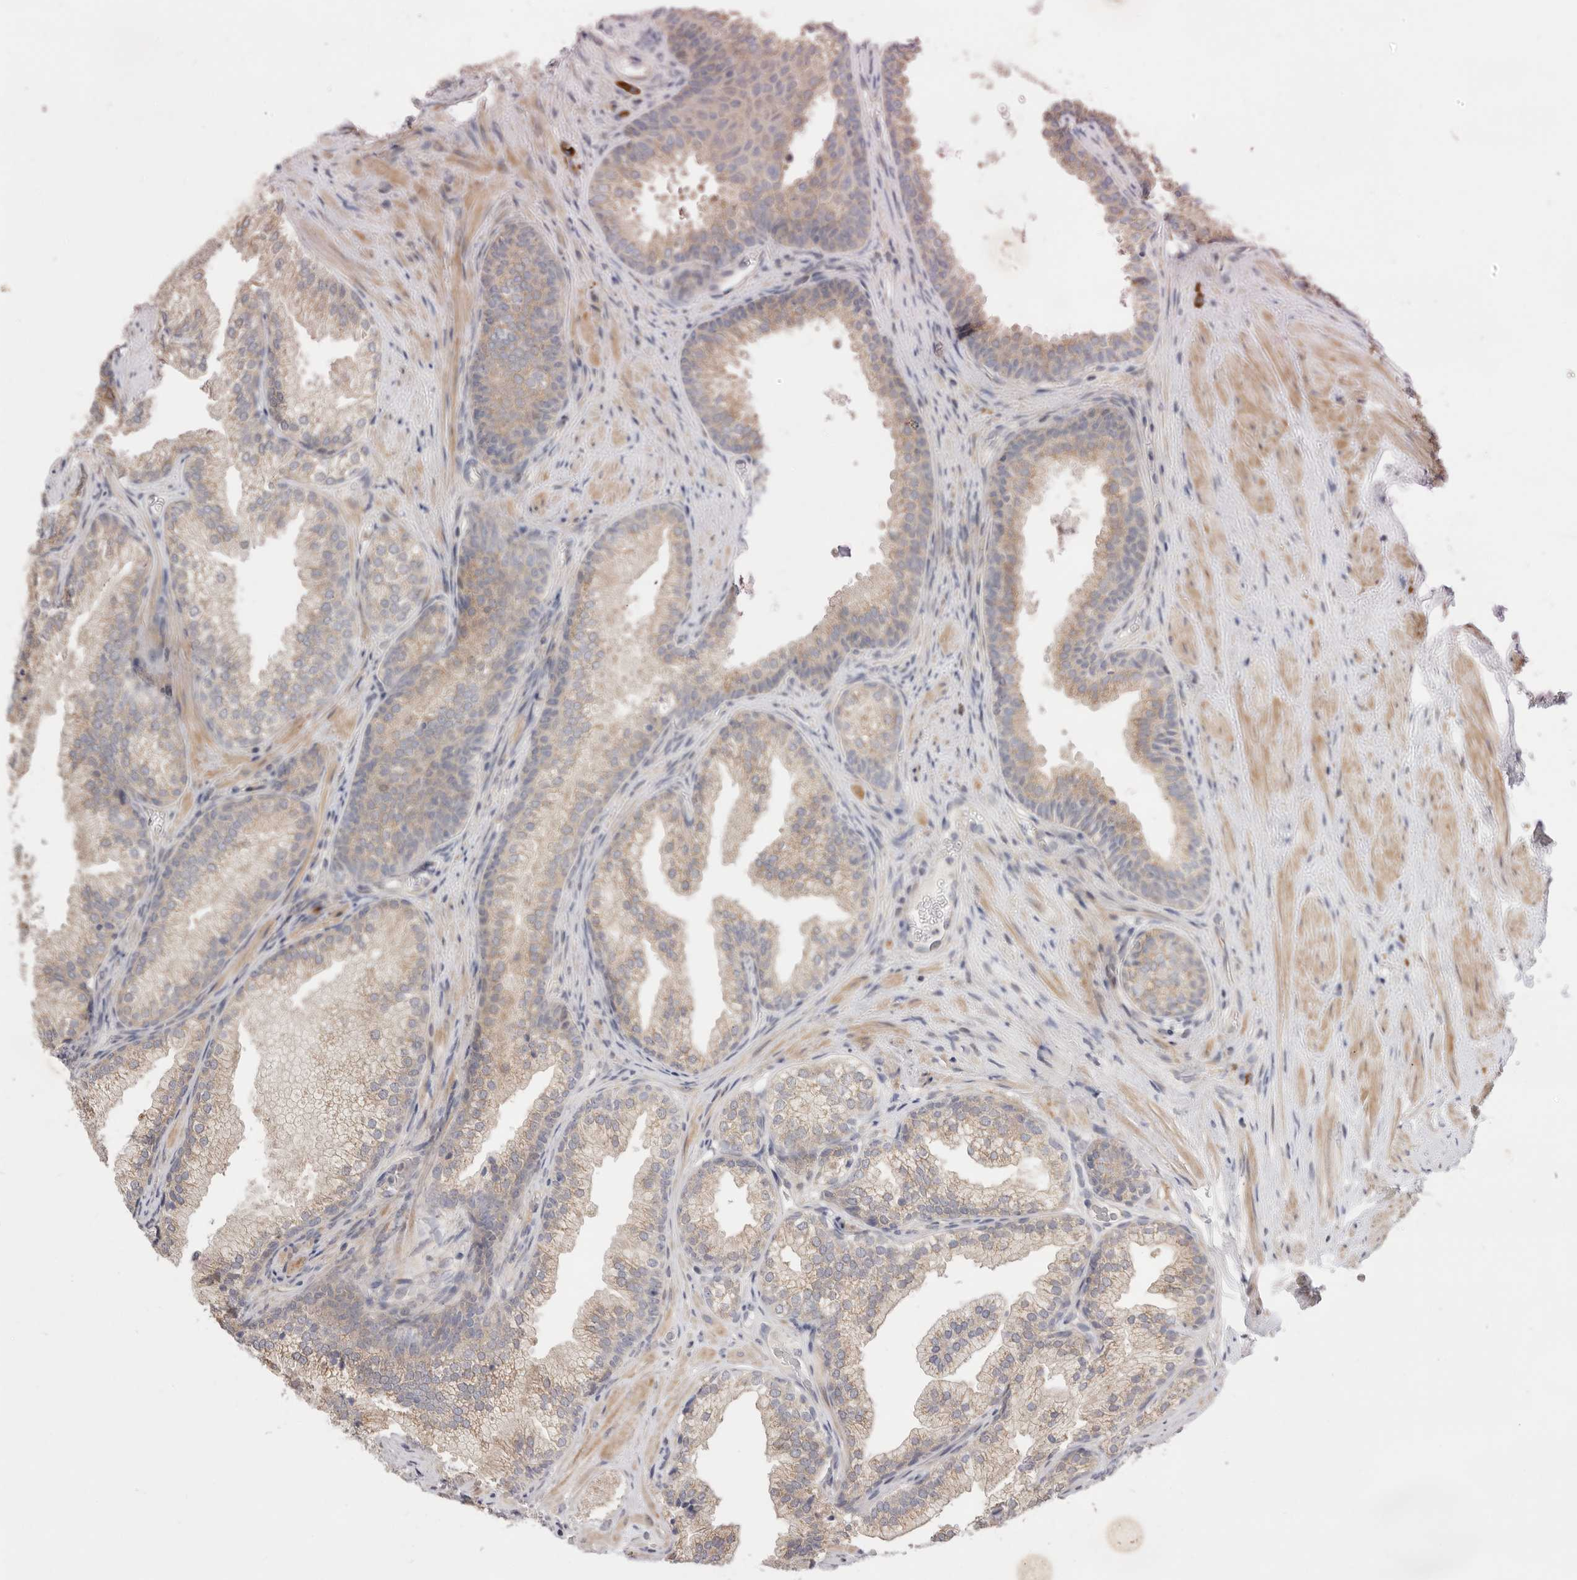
{"staining": {"intensity": "weak", "quantity": ">75%", "location": "cytoplasmic/membranous"}, "tissue": "prostate", "cell_type": "Glandular cells", "image_type": "normal", "snomed": [{"axis": "morphology", "description": "Normal tissue, NOS"}, {"axis": "topography", "description": "Prostate"}], "caption": "Immunohistochemistry (IHC) staining of benign prostate, which demonstrates low levels of weak cytoplasmic/membranous expression in approximately >75% of glandular cells indicating weak cytoplasmic/membranous protein positivity. The staining was performed using DAB (brown) for protein detection and nuclei were counterstained in hematoxylin (blue).", "gene": "USH1C", "patient": {"sex": "male", "age": 76}}